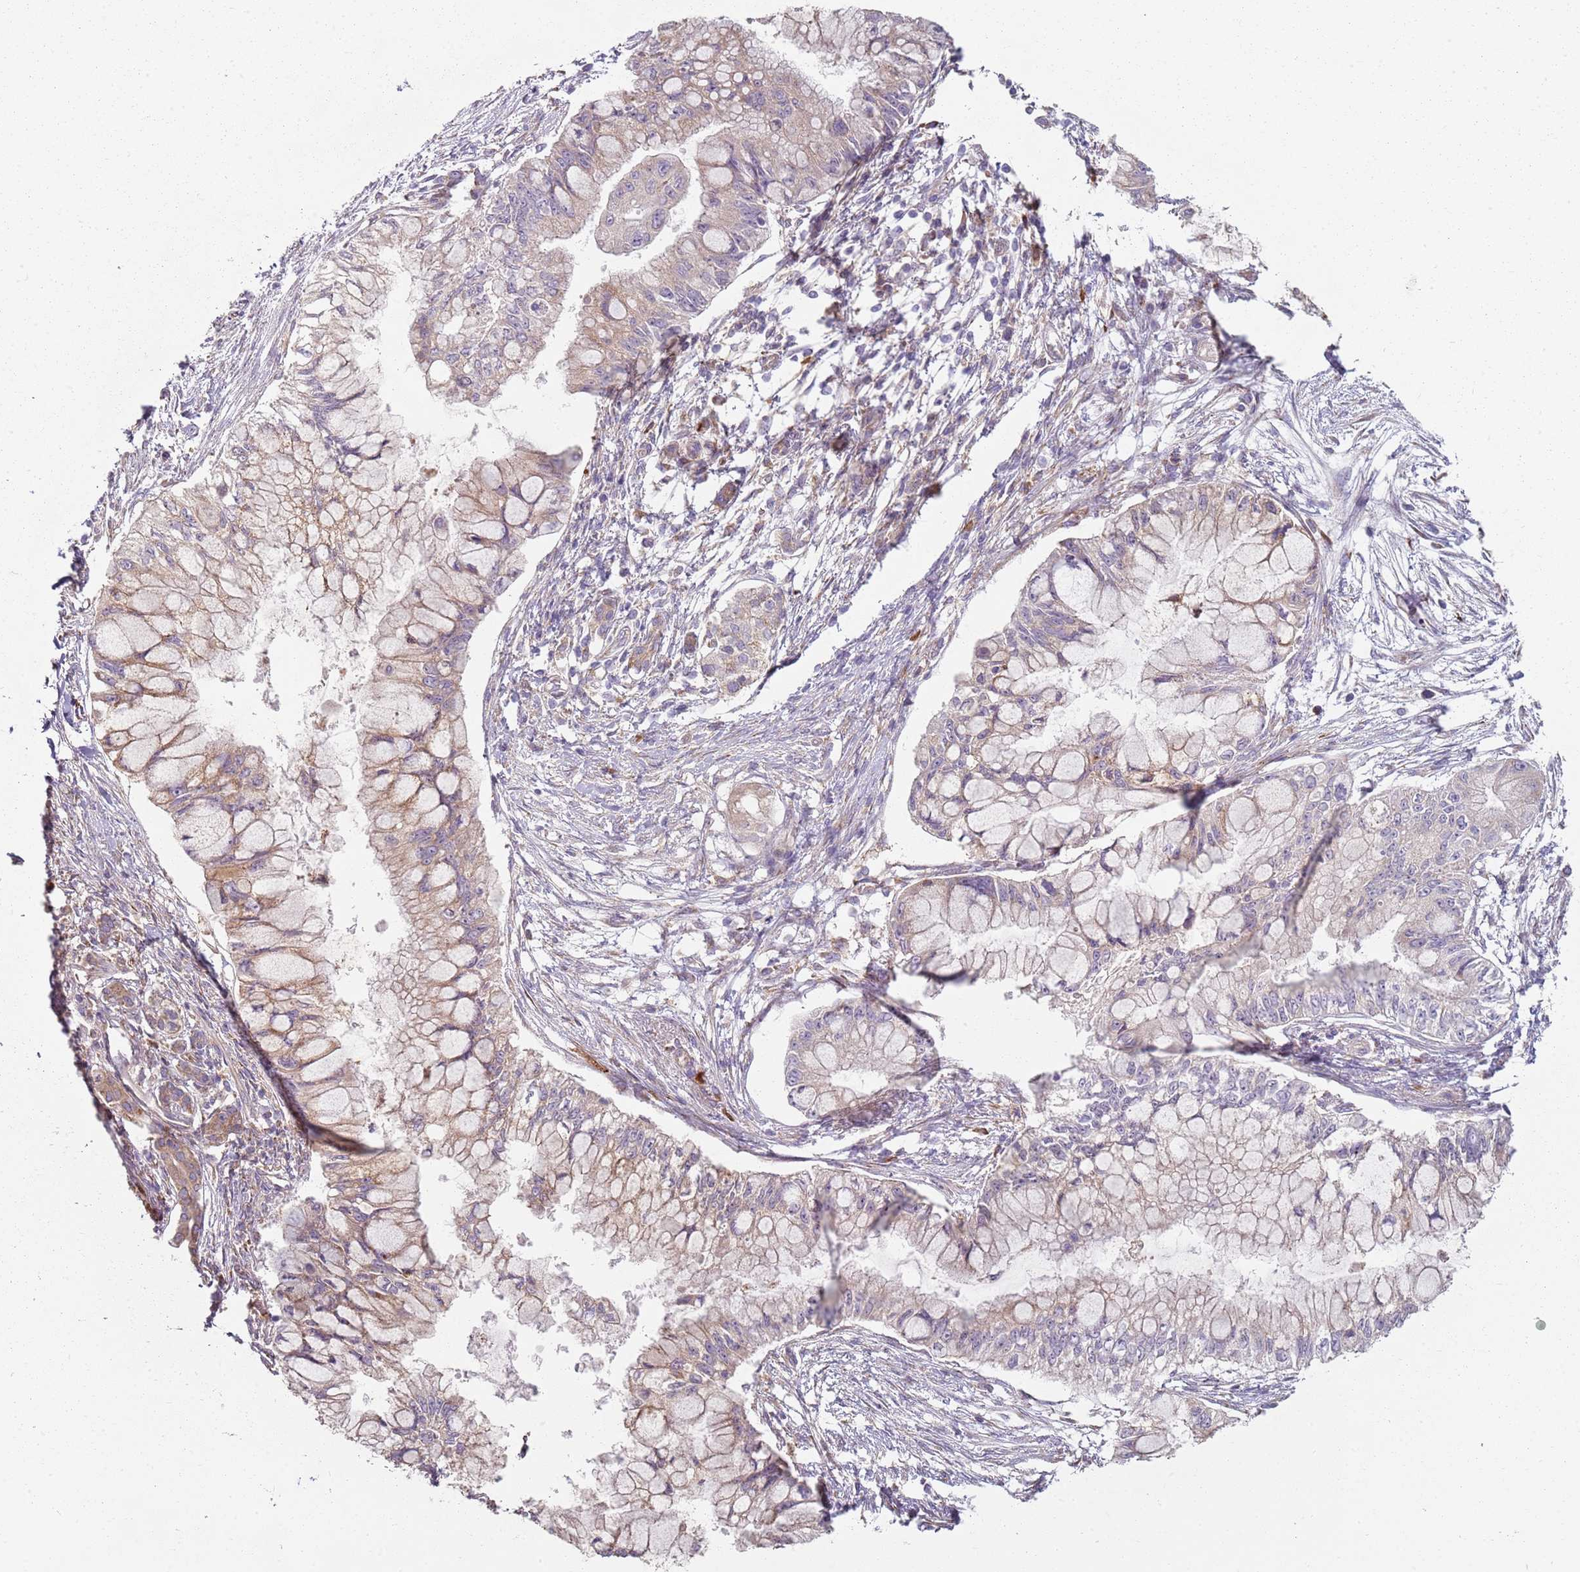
{"staining": {"intensity": "weak", "quantity": "25%-75%", "location": "cytoplasmic/membranous"}, "tissue": "pancreatic cancer", "cell_type": "Tumor cells", "image_type": "cancer", "snomed": [{"axis": "morphology", "description": "Adenocarcinoma, NOS"}, {"axis": "topography", "description": "Pancreas"}], "caption": "There is low levels of weak cytoplasmic/membranous staining in tumor cells of adenocarcinoma (pancreatic), as demonstrated by immunohistochemical staining (brown color).", "gene": "SPATA2", "patient": {"sex": "male", "age": 48}}